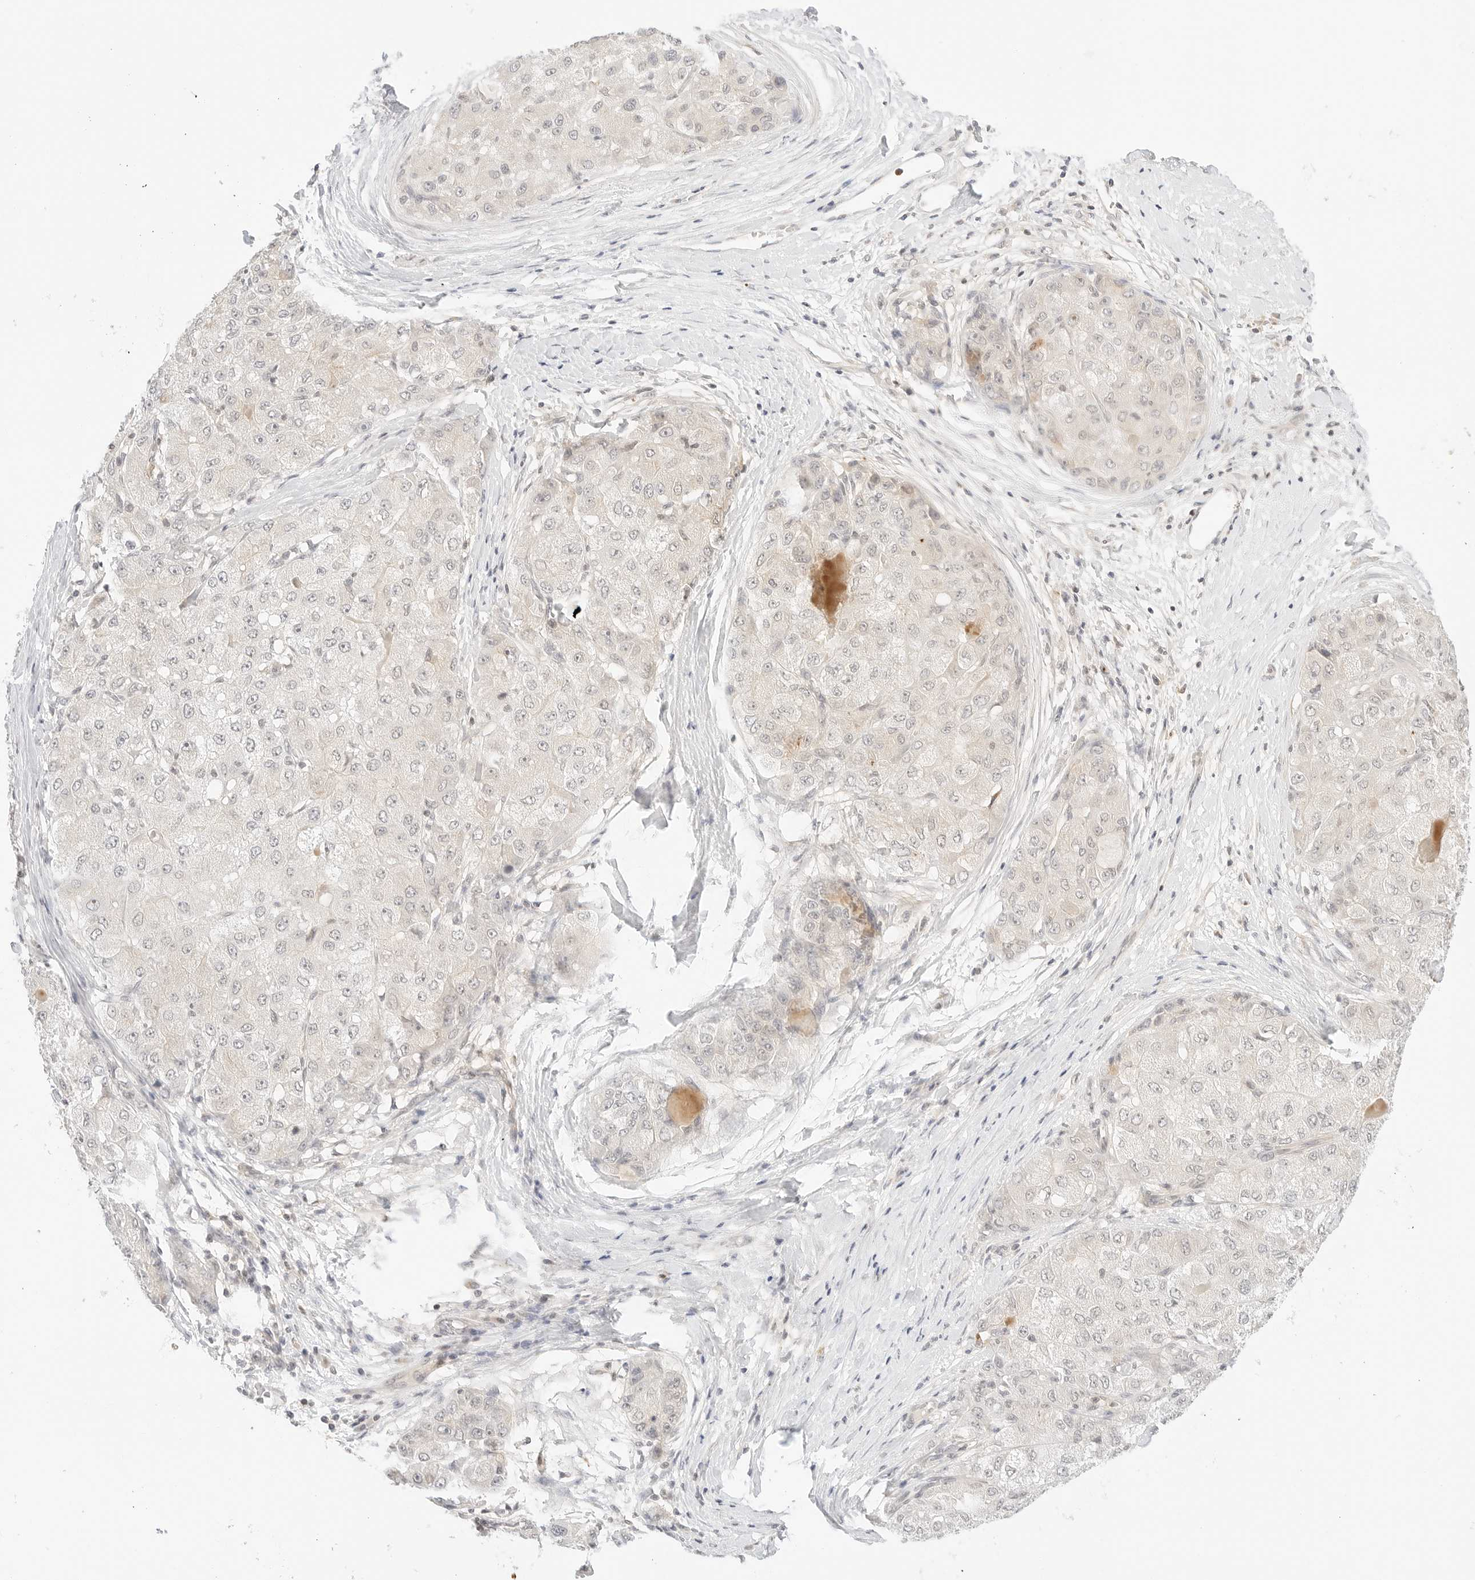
{"staining": {"intensity": "negative", "quantity": "none", "location": "none"}, "tissue": "liver cancer", "cell_type": "Tumor cells", "image_type": "cancer", "snomed": [{"axis": "morphology", "description": "Carcinoma, Hepatocellular, NOS"}, {"axis": "topography", "description": "Liver"}], "caption": "A photomicrograph of human liver cancer (hepatocellular carcinoma) is negative for staining in tumor cells.", "gene": "GNAS", "patient": {"sex": "male", "age": 80}}